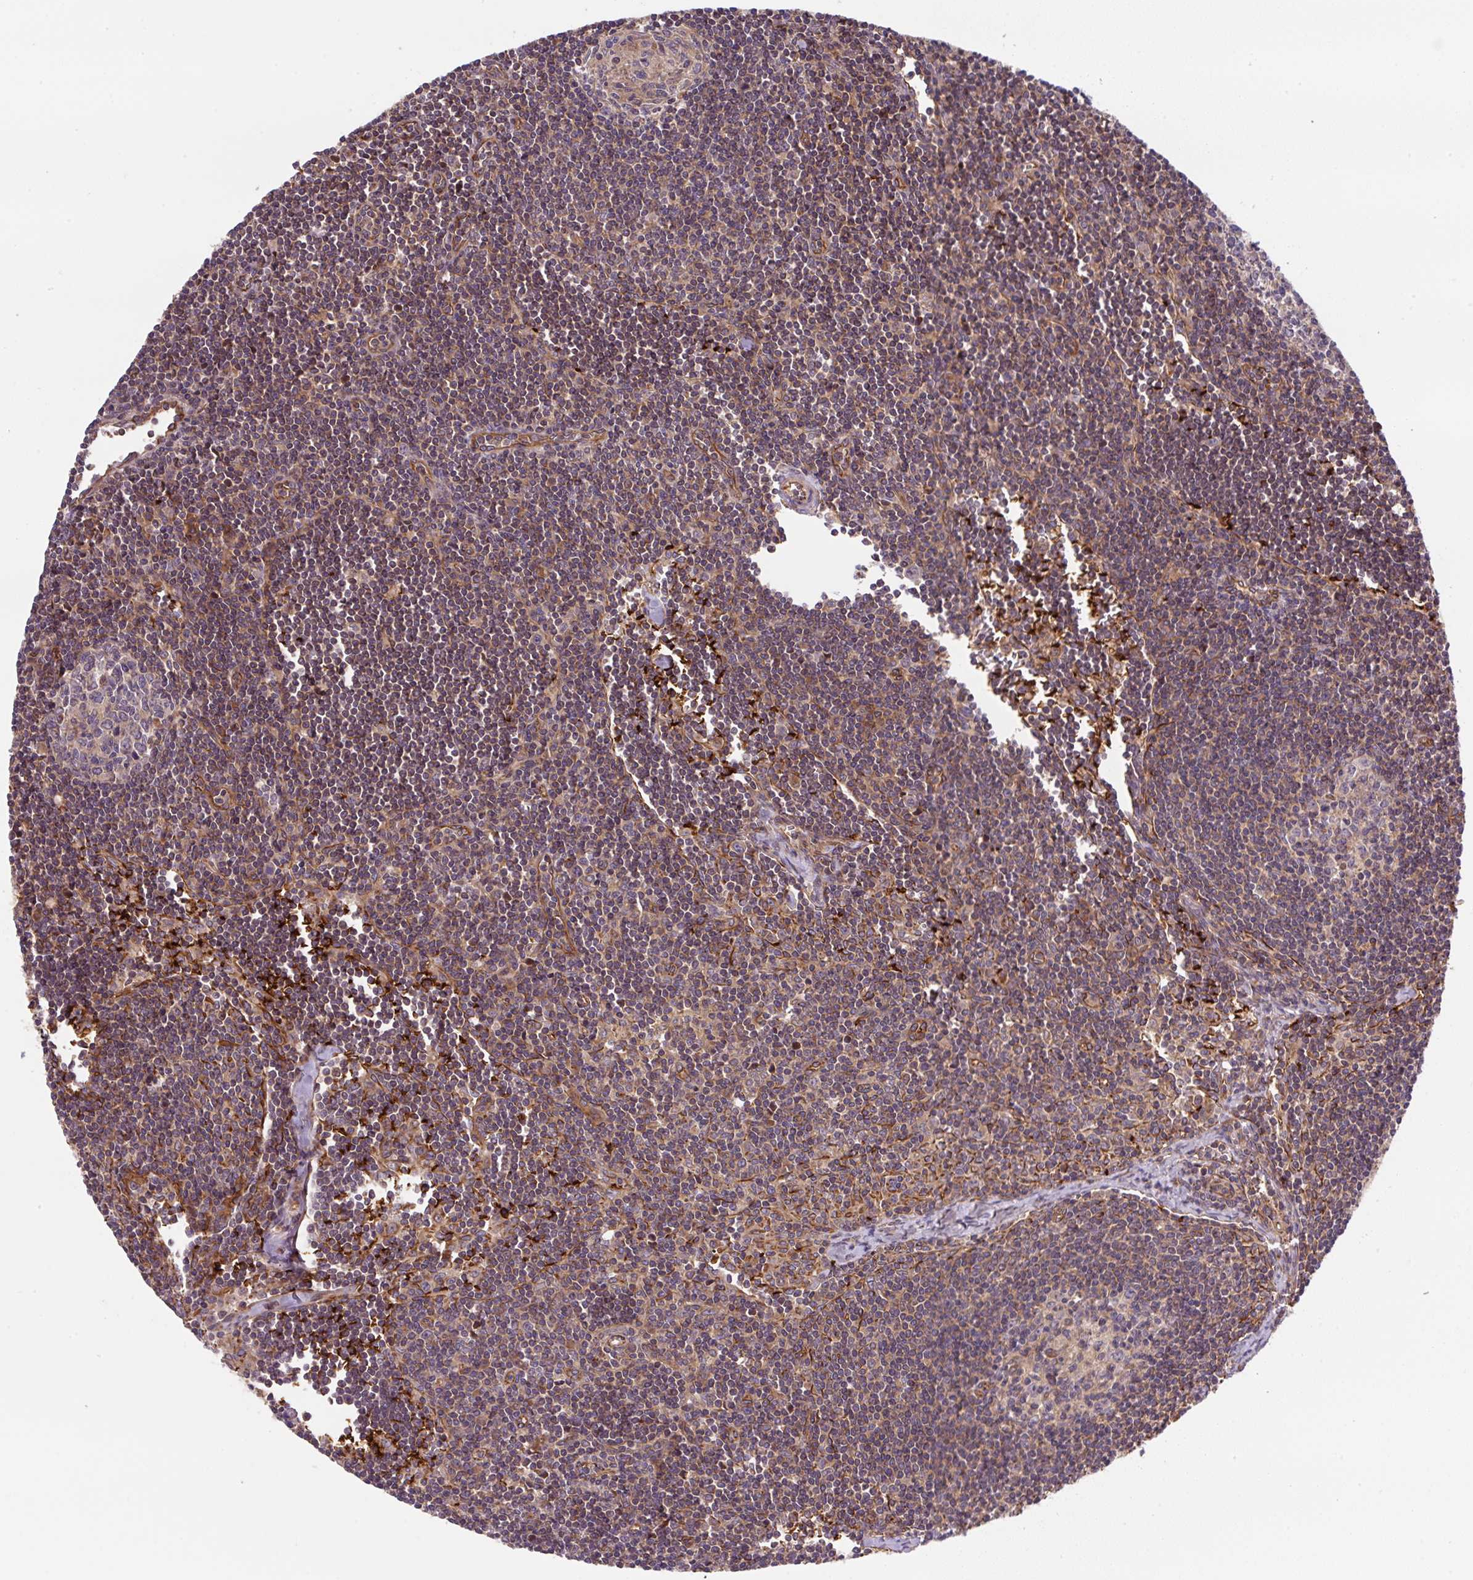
{"staining": {"intensity": "negative", "quantity": "none", "location": "none"}, "tissue": "lymph node", "cell_type": "Germinal center cells", "image_type": "normal", "snomed": [{"axis": "morphology", "description": "Normal tissue, NOS"}, {"axis": "topography", "description": "Lymph node"}], "caption": "A micrograph of lymph node stained for a protein shows no brown staining in germinal center cells.", "gene": "APOBEC3D", "patient": {"sex": "female", "age": 29}}